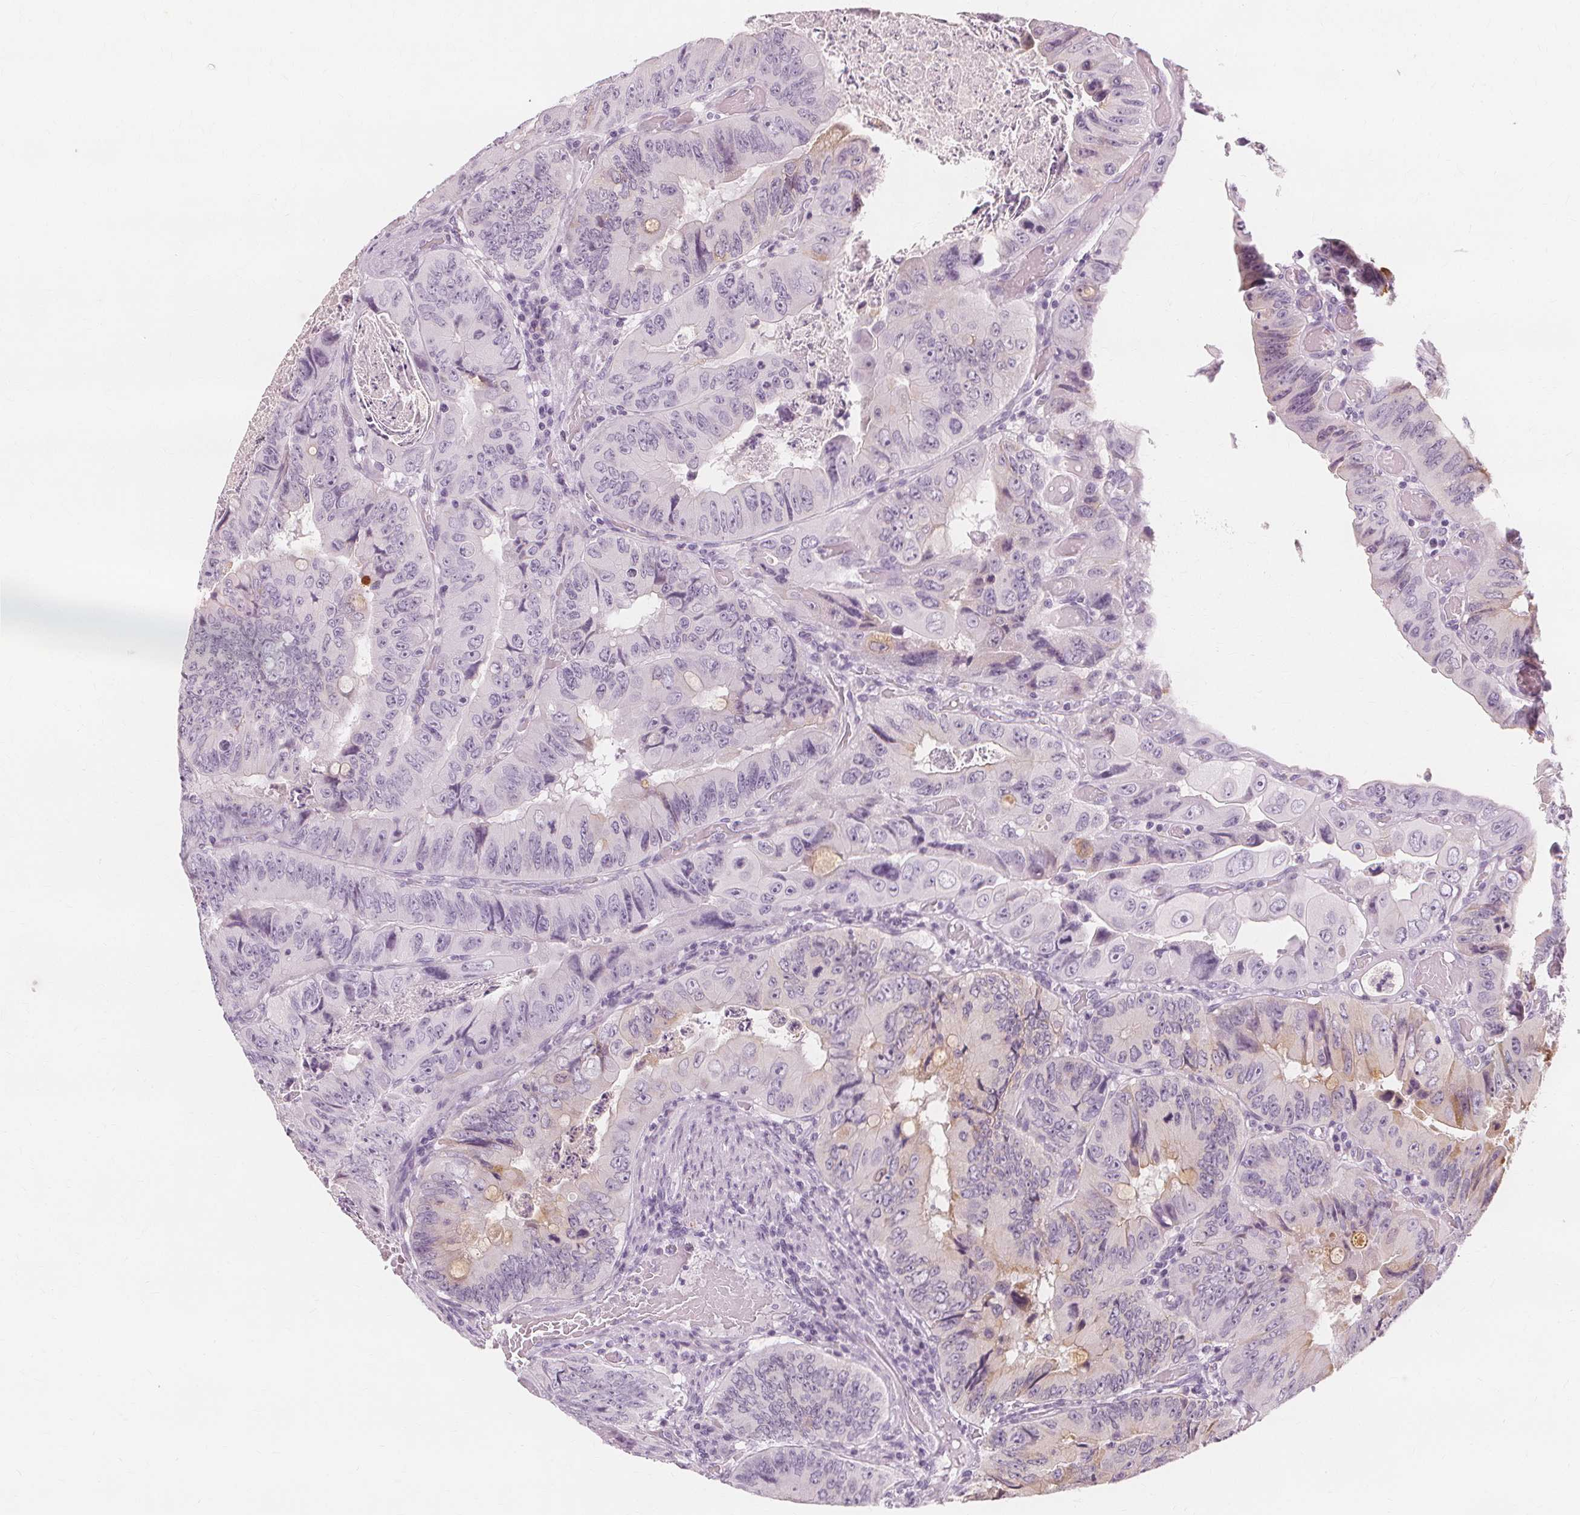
{"staining": {"intensity": "weak", "quantity": "<25%", "location": "cytoplasmic/membranous"}, "tissue": "colorectal cancer", "cell_type": "Tumor cells", "image_type": "cancer", "snomed": [{"axis": "morphology", "description": "Adenocarcinoma, NOS"}, {"axis": "topography", "description": "Colon"}], "caption": "An immunohistochemistry micrograph of adenocarcinoma (colorectal) is shown. There is no staining in tumor cells of adenocarcinoma (colorectal).", "gene": "TFF1", "patient": {"sex": "female", "age": 84}}